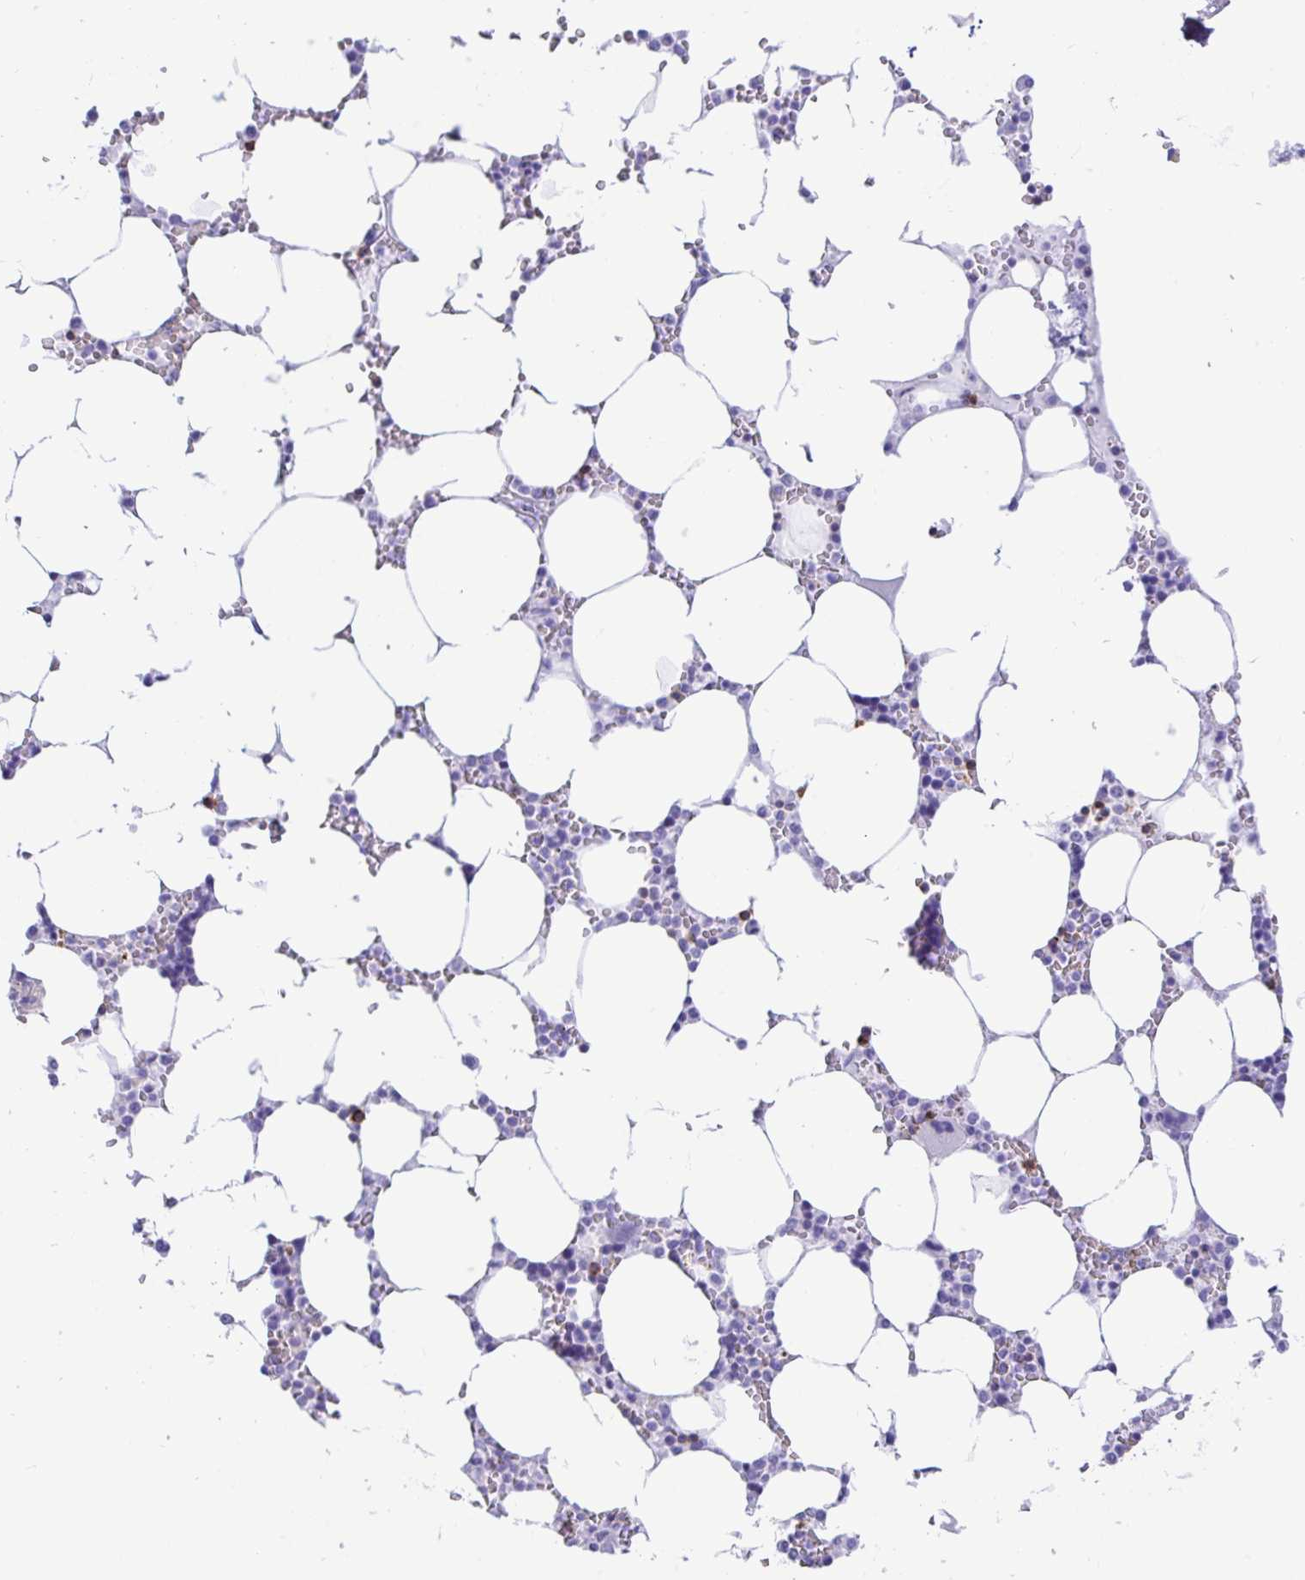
{"staining": {"intensity": "negative", "quantity": "none", "location": "none"}, "tissue": "bone marrow", "cell_type": "Hematopoietic cells", "image_type": "normal", "snomed": [{"axis": "morphology", "description": "Normal tissue, NOS"}, {"axis": "topography", "description": "Bone marrow"}], "caption": "DAB immunohistochemical staining of unremarkable bone marrow exhibits no significant positivity in hematopoietic cells.", "gene": "CD5", "patient": {"sex": "male", "age": 64}}